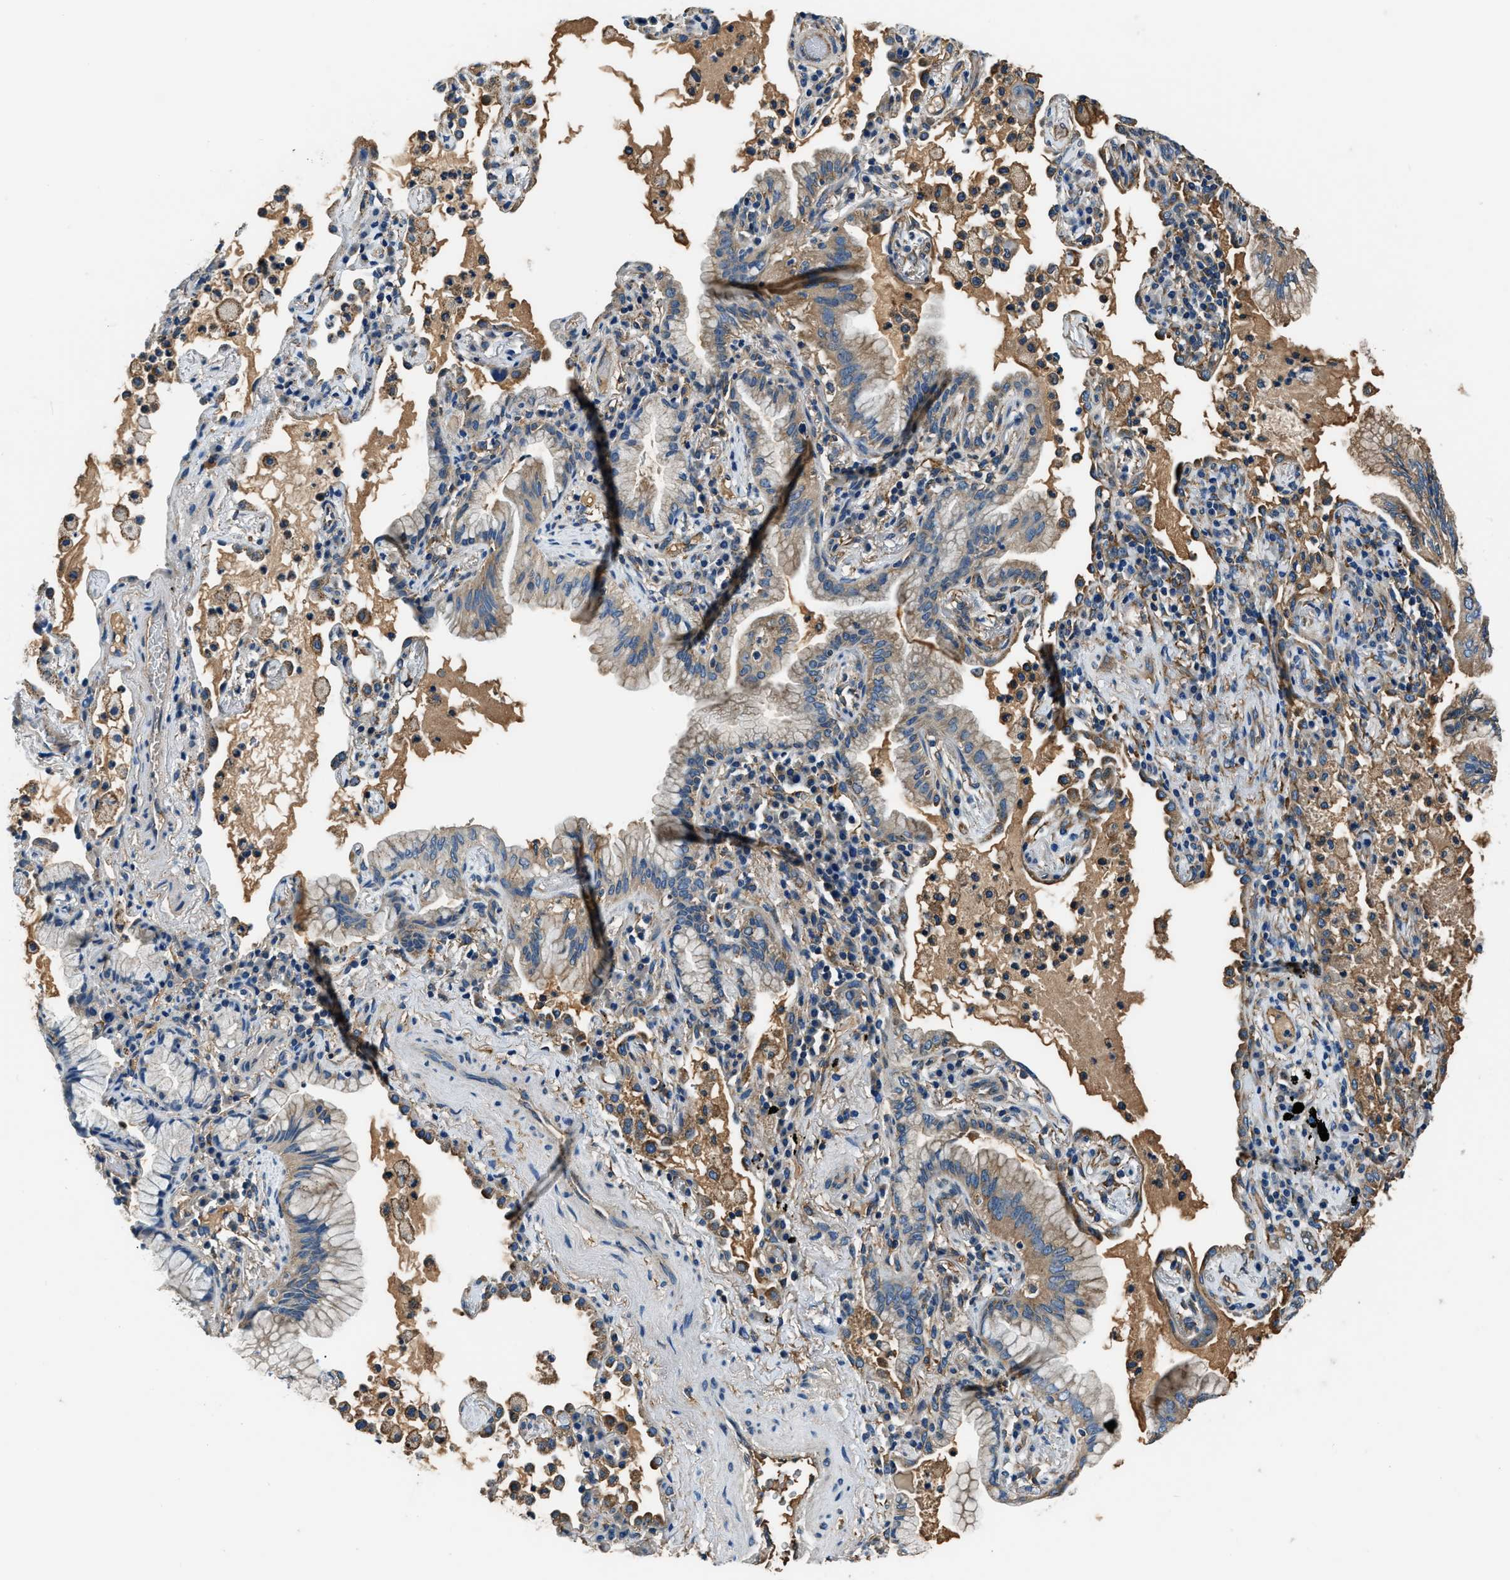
{"staining": {"intensity": "weak", "quantity": "25%-75%", "location": "cytoplasmic/membranous"}, "tissue": "lung cancer", "cell_type": "Tumor cells", "image_type": "cancer", "snomed": [{"axis": "morphology", "description": "Adenocarcinoma, NOS"}, {"axis": "topography", "description": "Lung"}], "caption": "IHC image of human lung cancer (adenocarcinoma) stained for a protein (brown), which demonstrates low levels of weak cytoplasmic/membranous staining in approximately 25%-75% of tumor cells.", "gene": "EEA1", "patient": {"sex": "female", "age": 70}}